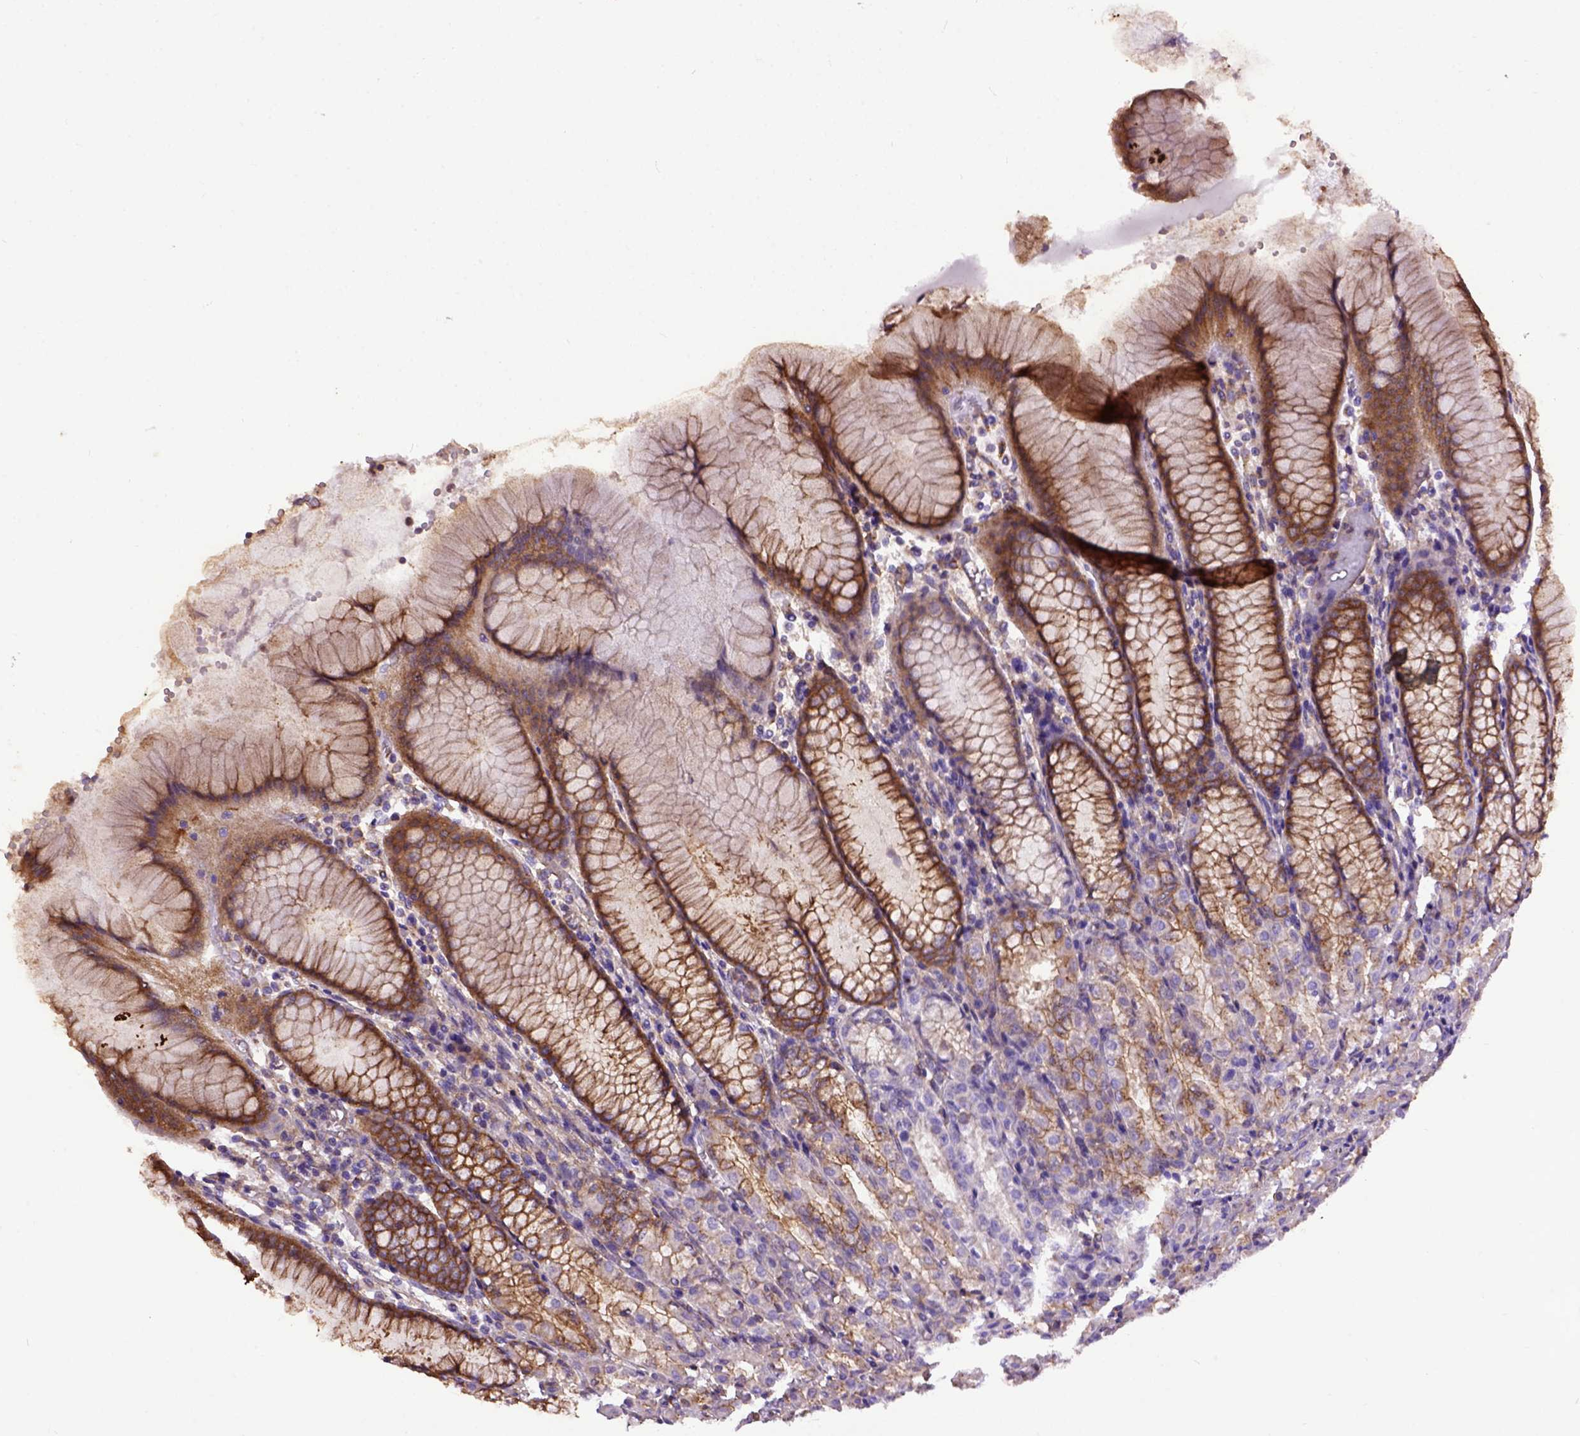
{"staining": {"intensity": "moderate", "quantity": ">75%", "location": "cytoplasmic/membranous"}, "tissue": "stomach", "cell_type": "Glandular cells", "image_type": "normal", "snomed": [{"axis": "morphology", "description": "Normal tissue, NOS"}, {"axis": "topography", "description": "Stomach"}], "caption": "Moderate cytoplasmic/membranous expression for a protein is present in approximately >75% of glandular cells of normal stomach using IHC.", "gene": "MVP", "patient": {"sex": "female", "age": 57}}